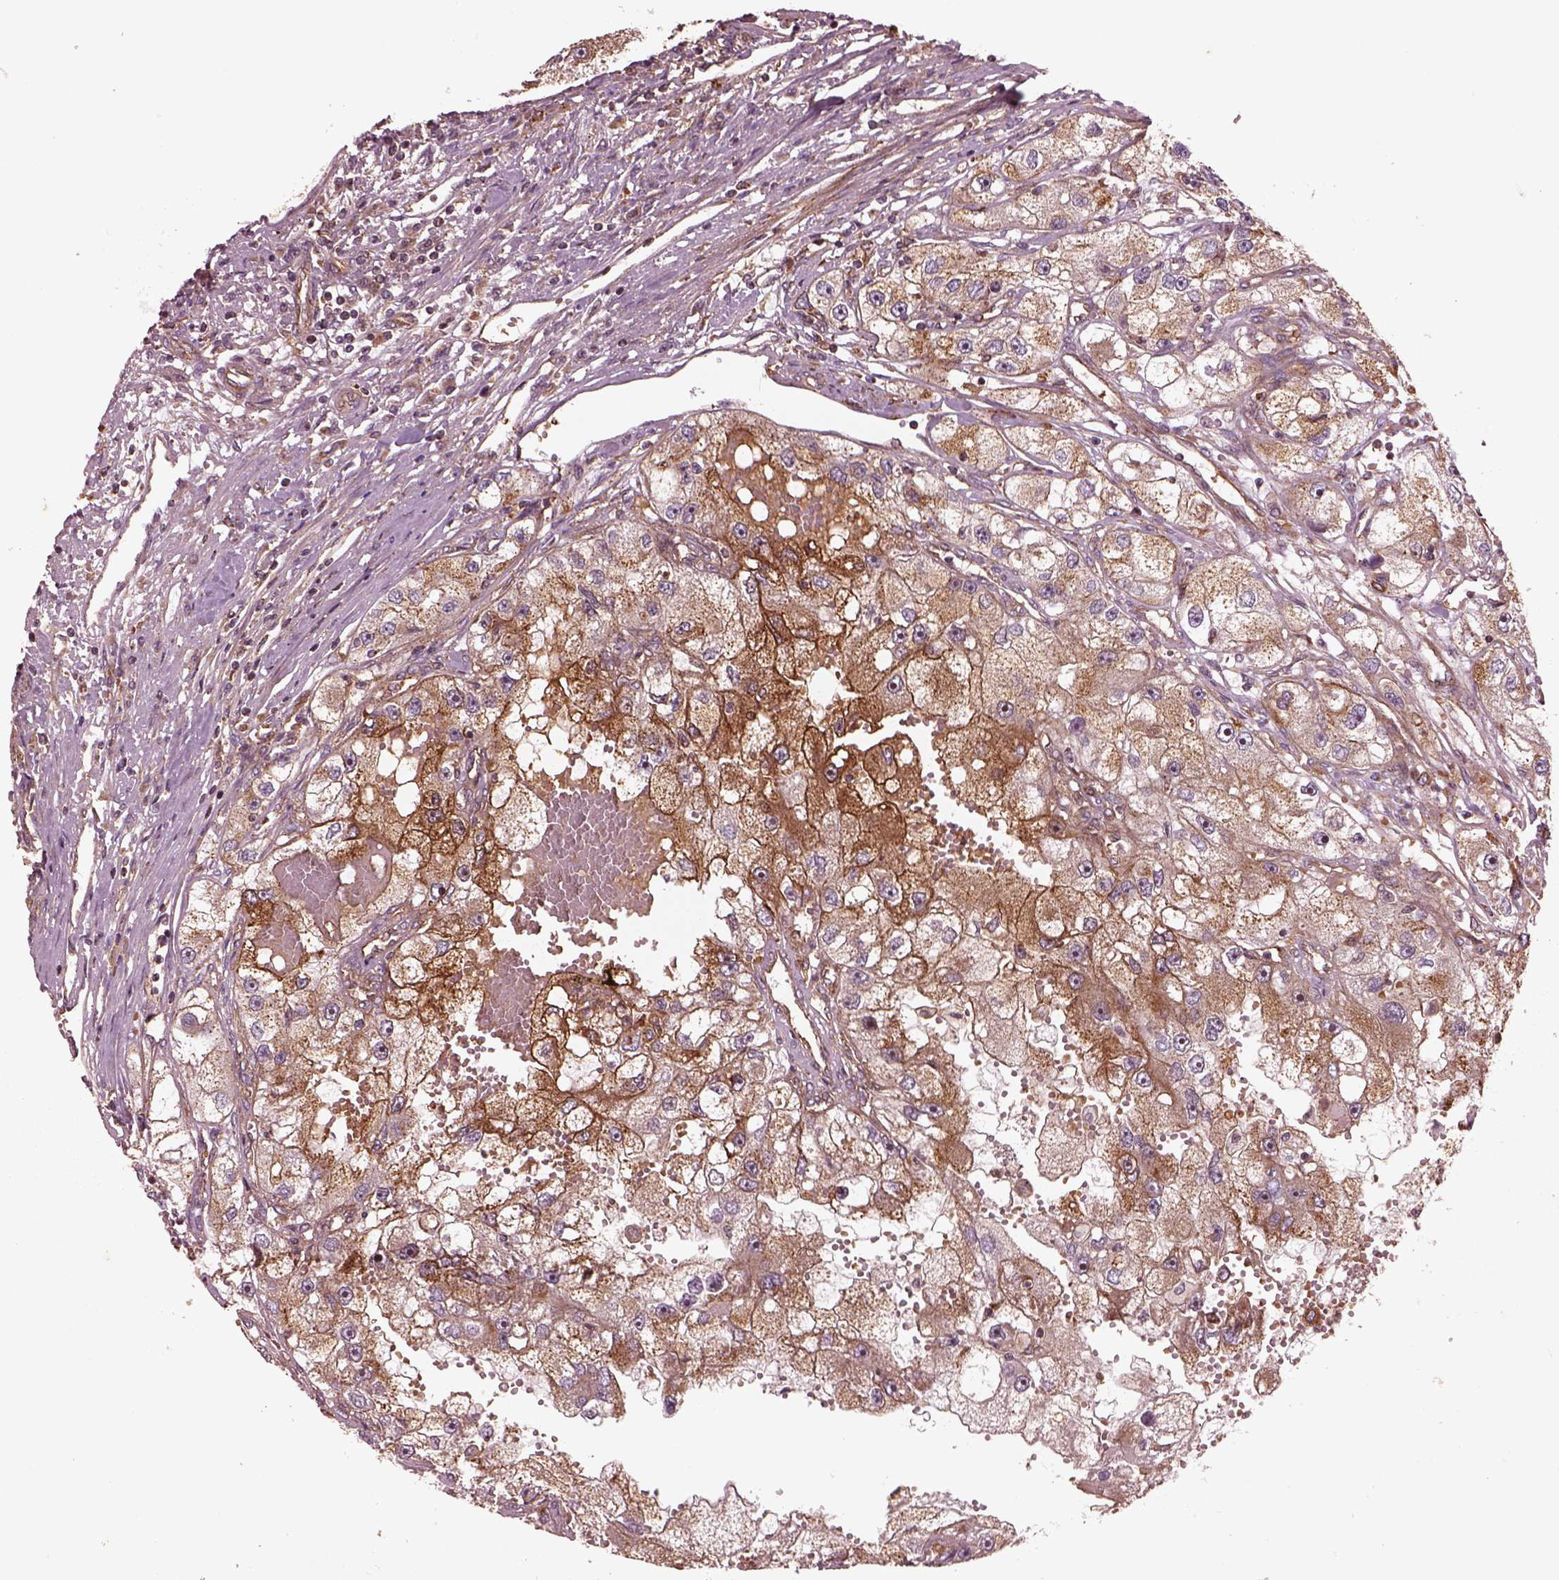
{"staining": {"intensity": "strong", "quantity": "<25%", "location": "cytoplasmic/membranous"}, "tissue": "renal cancer", "cell_type": "Tumor cells", "image_type": "cancer", "snomed": [{"axis": "morphology", "description": "Adenocarcinoma, NOS"}, {"axis": "topography", "description": "Kidney"}], "caption": "DAB immunohistochemical staining of human renal cancer demonstrates strong cytoplasmic/membranous protein staining in about <25% of tumor cells.", "gene": "WASHC2A", "patient": {"sex": "male", "age": 63}}